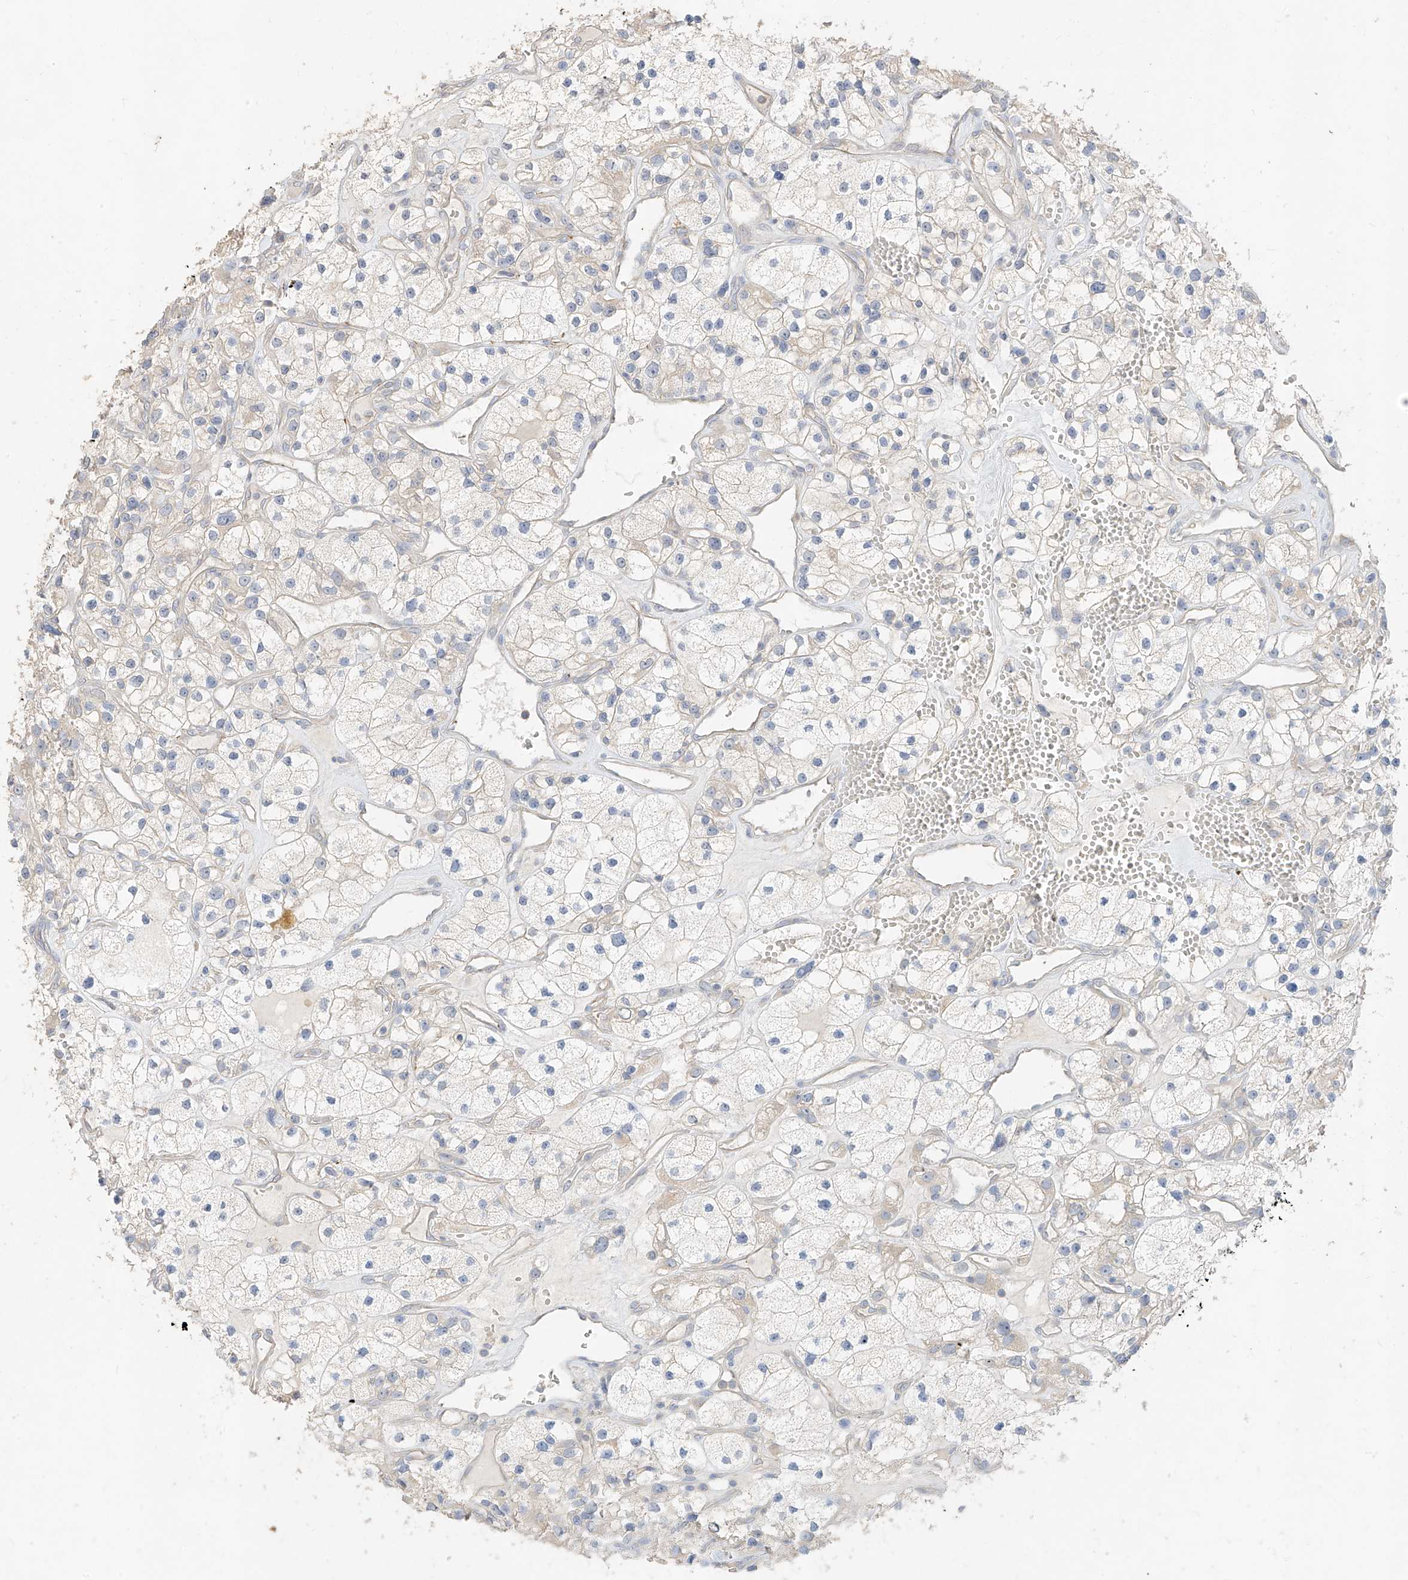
{"staining": {"intensity": "negative", "quantity": "none", "location": "none"}, "tissue": "renal cancer", "cell_type": "Tumor cells", "image_type": "cancer", "snomed": [{"axis": "morphology", "description": "Adenocarcinoma, NOS"}, {"axis": "topography", "description": "Kidney"}], "caption": "This histopathology image is of renal cancer stained with immunohistochemistry (IHC) to label a protein in brown with the nuclei are counter-stained blue. There is no positivity in tumor cells.", "gene": "ZZEF1", "patient": {"sex": "female", "age": 57}}